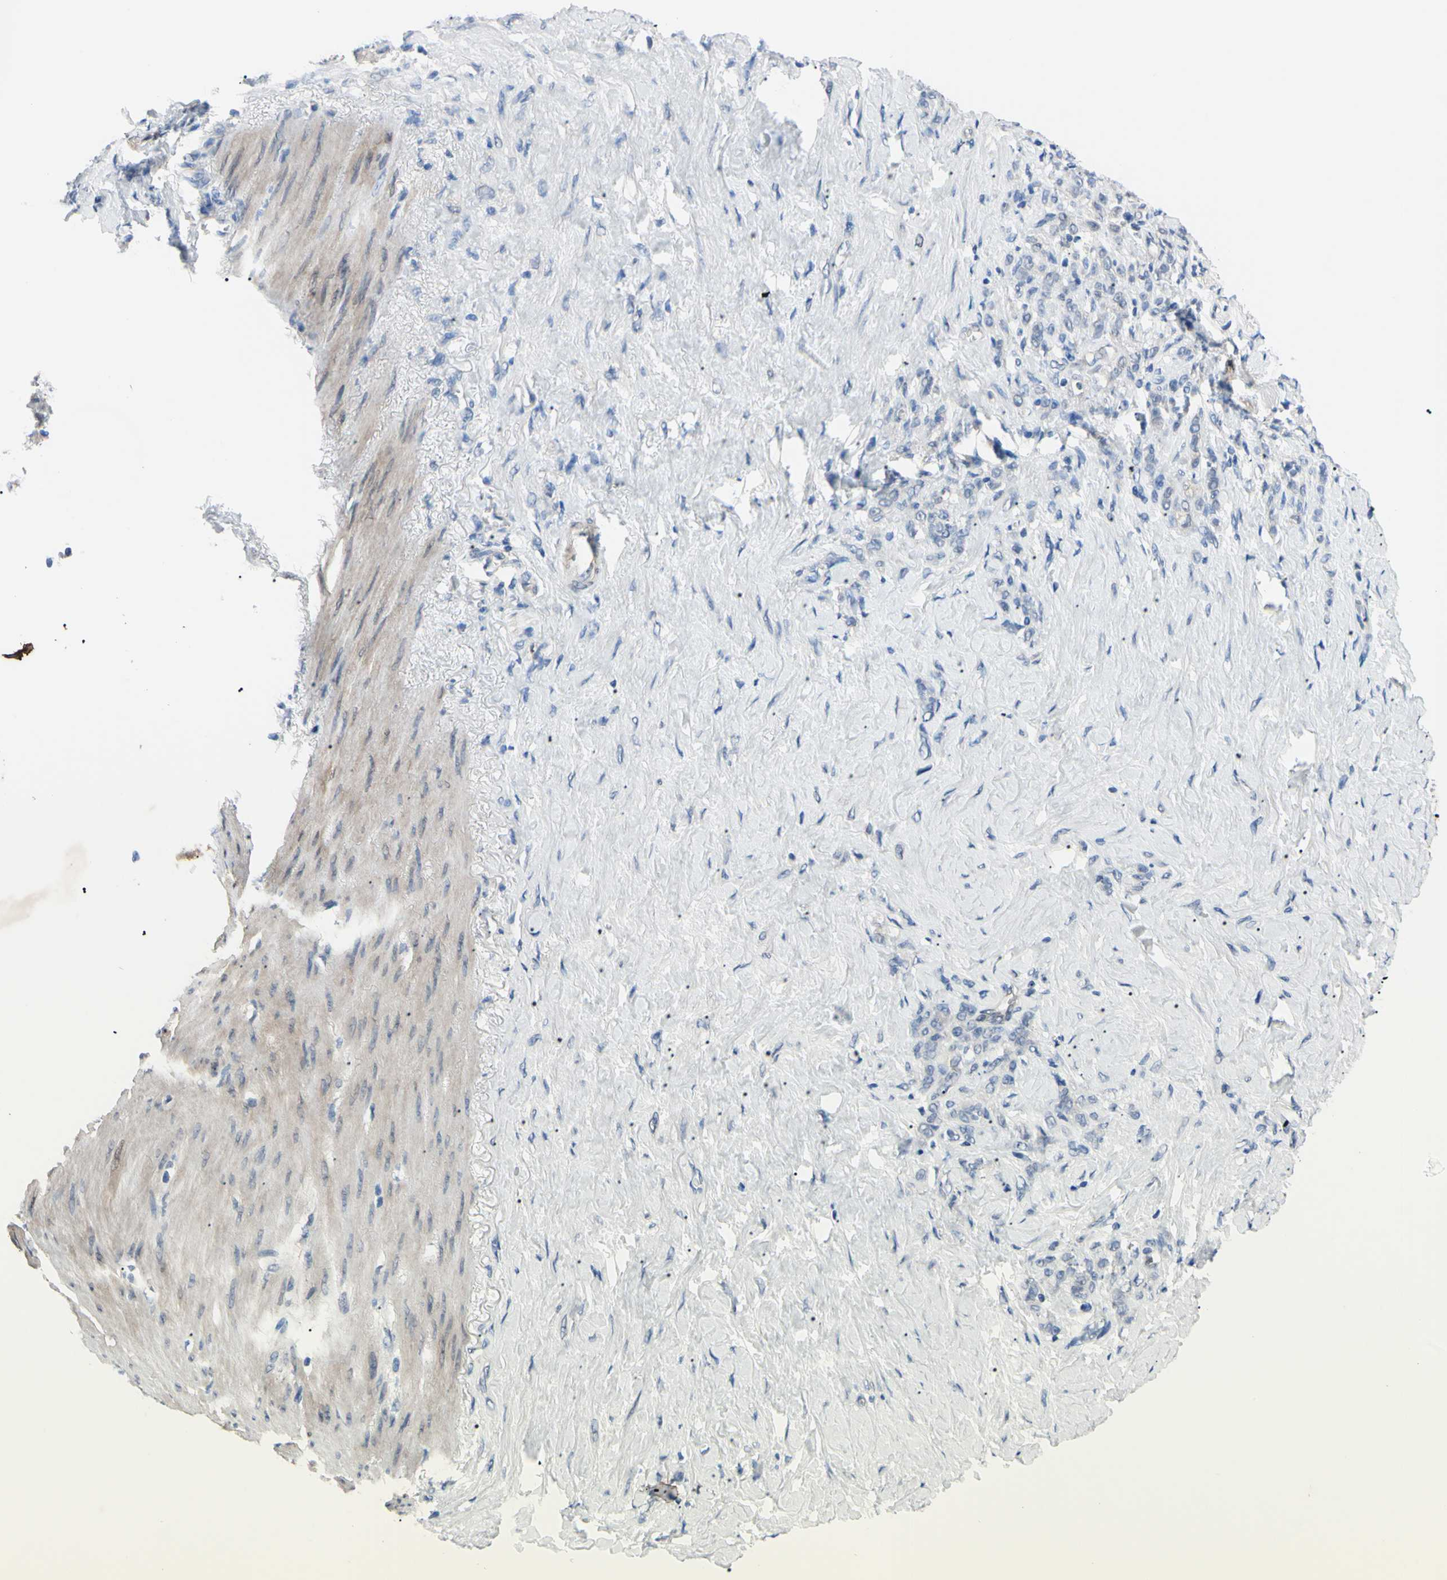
{"staining": {"intensity": "negative", "quantity": "none", "location": "none"}, "tissue": "stomach cancer", "cell_type": "Tumor cells", "image_type": "cancer", "snomed": [{"axis": "morphology", "description": "Adenocarcinoma, NOS"}, {"axis": "topography", "description": "Stomach"}], "caption": "Human stomach cancer (adenocarcinoma) stained for a protein using immunohistochemistry (IHC) reveals no expression in tumor cells.", "gene": "NOL3", "patient": {"sex": "male", "age": 82}}